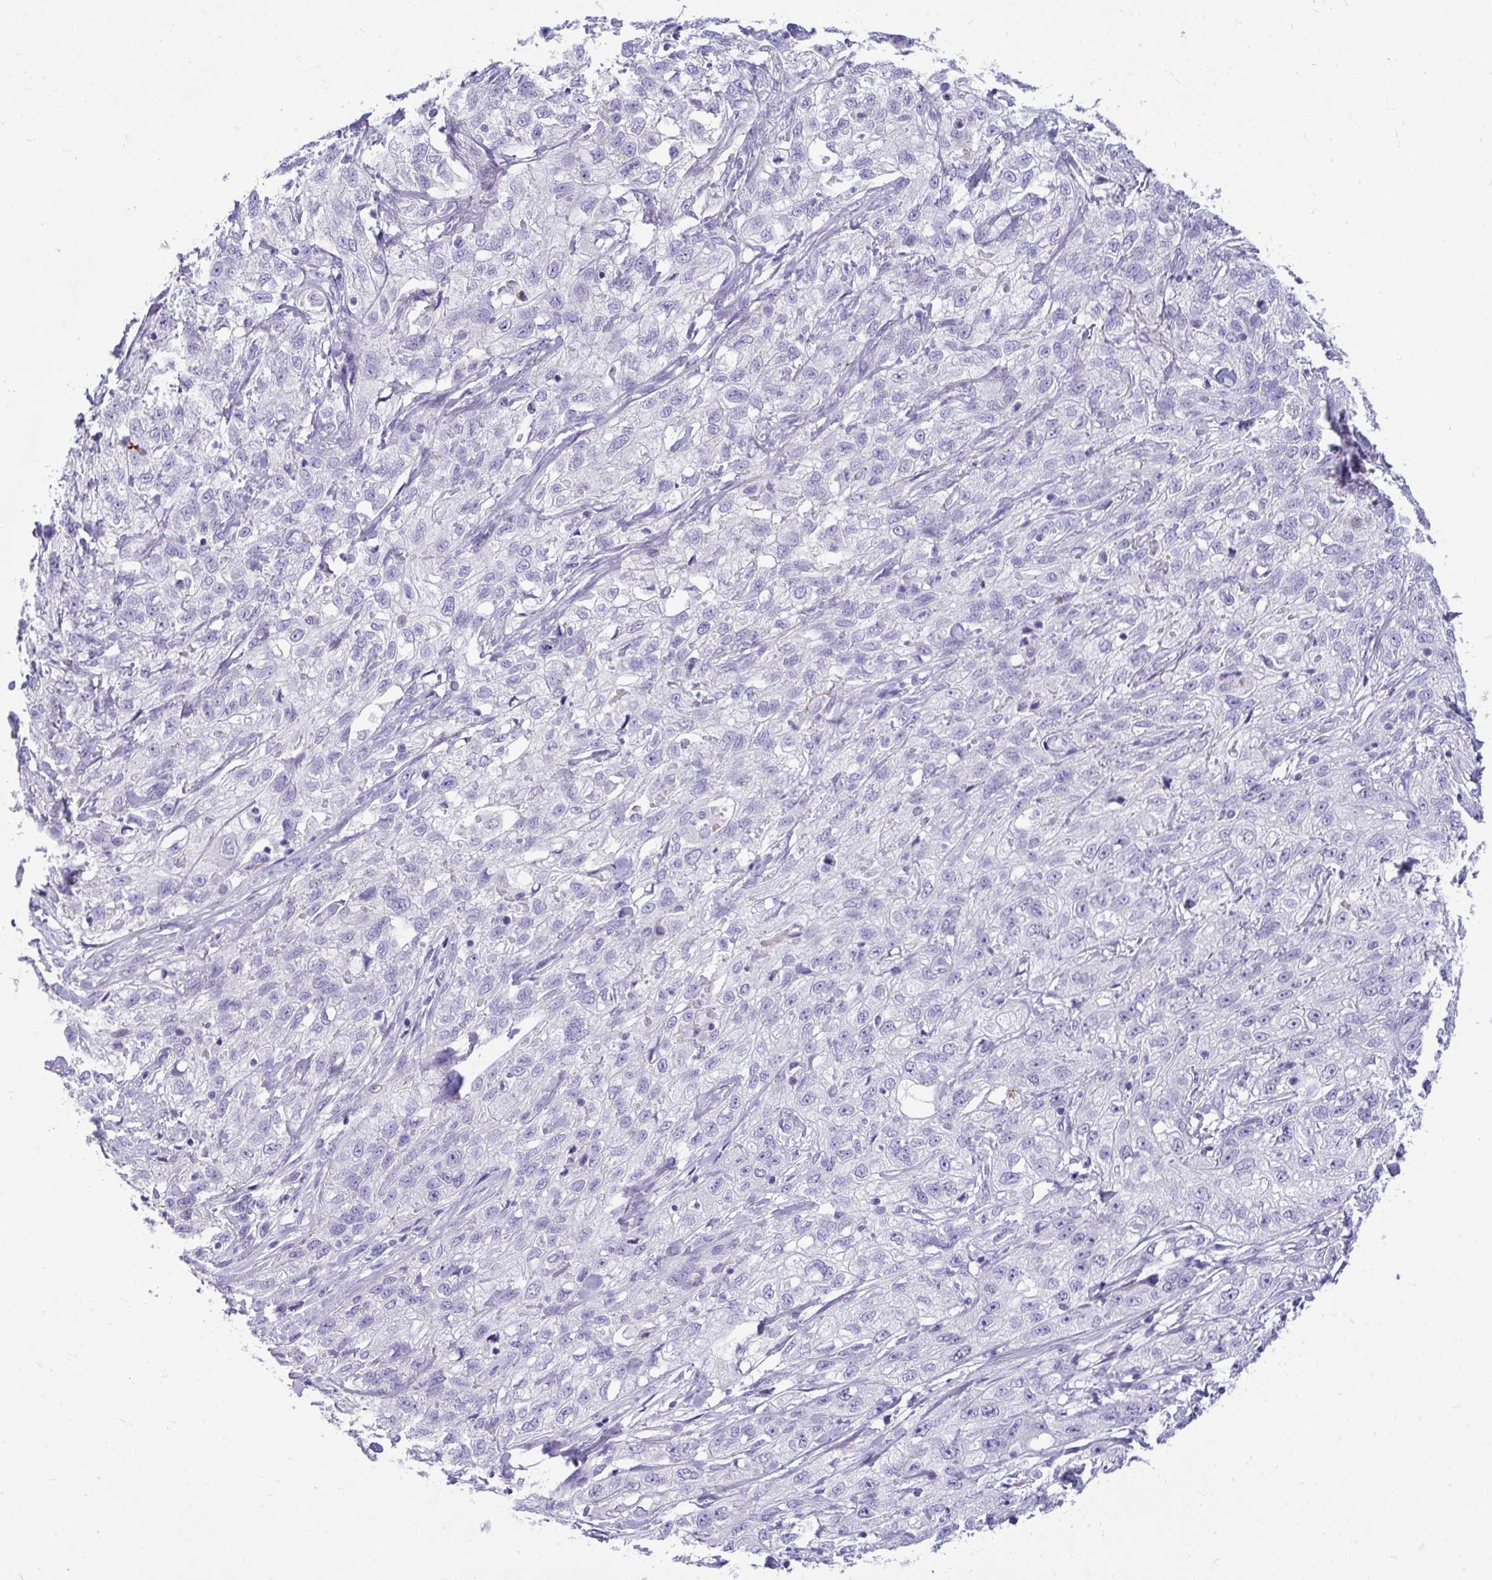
{"staining": {"intensity": "negative", "quantity": "none", "location": "none"}, "tissue": "skin cancer", "cell_type": "Tumor cells", "image_type": "cancer", "snomed": [{"axis": "morphology", "description": "Squamous cell carcinoma, NOS"}, {"axis": "topography", "description": "Skin"}, {"axis": "topography", "description": "Vulva"}], "caption": "High power microscopy micrograph of an IHC image of skin squamous cell carcinoma, revealing no significant staining in tumor cells.", "gene": "PIGZ", "patient": {"sex": "female", "age": 86}}